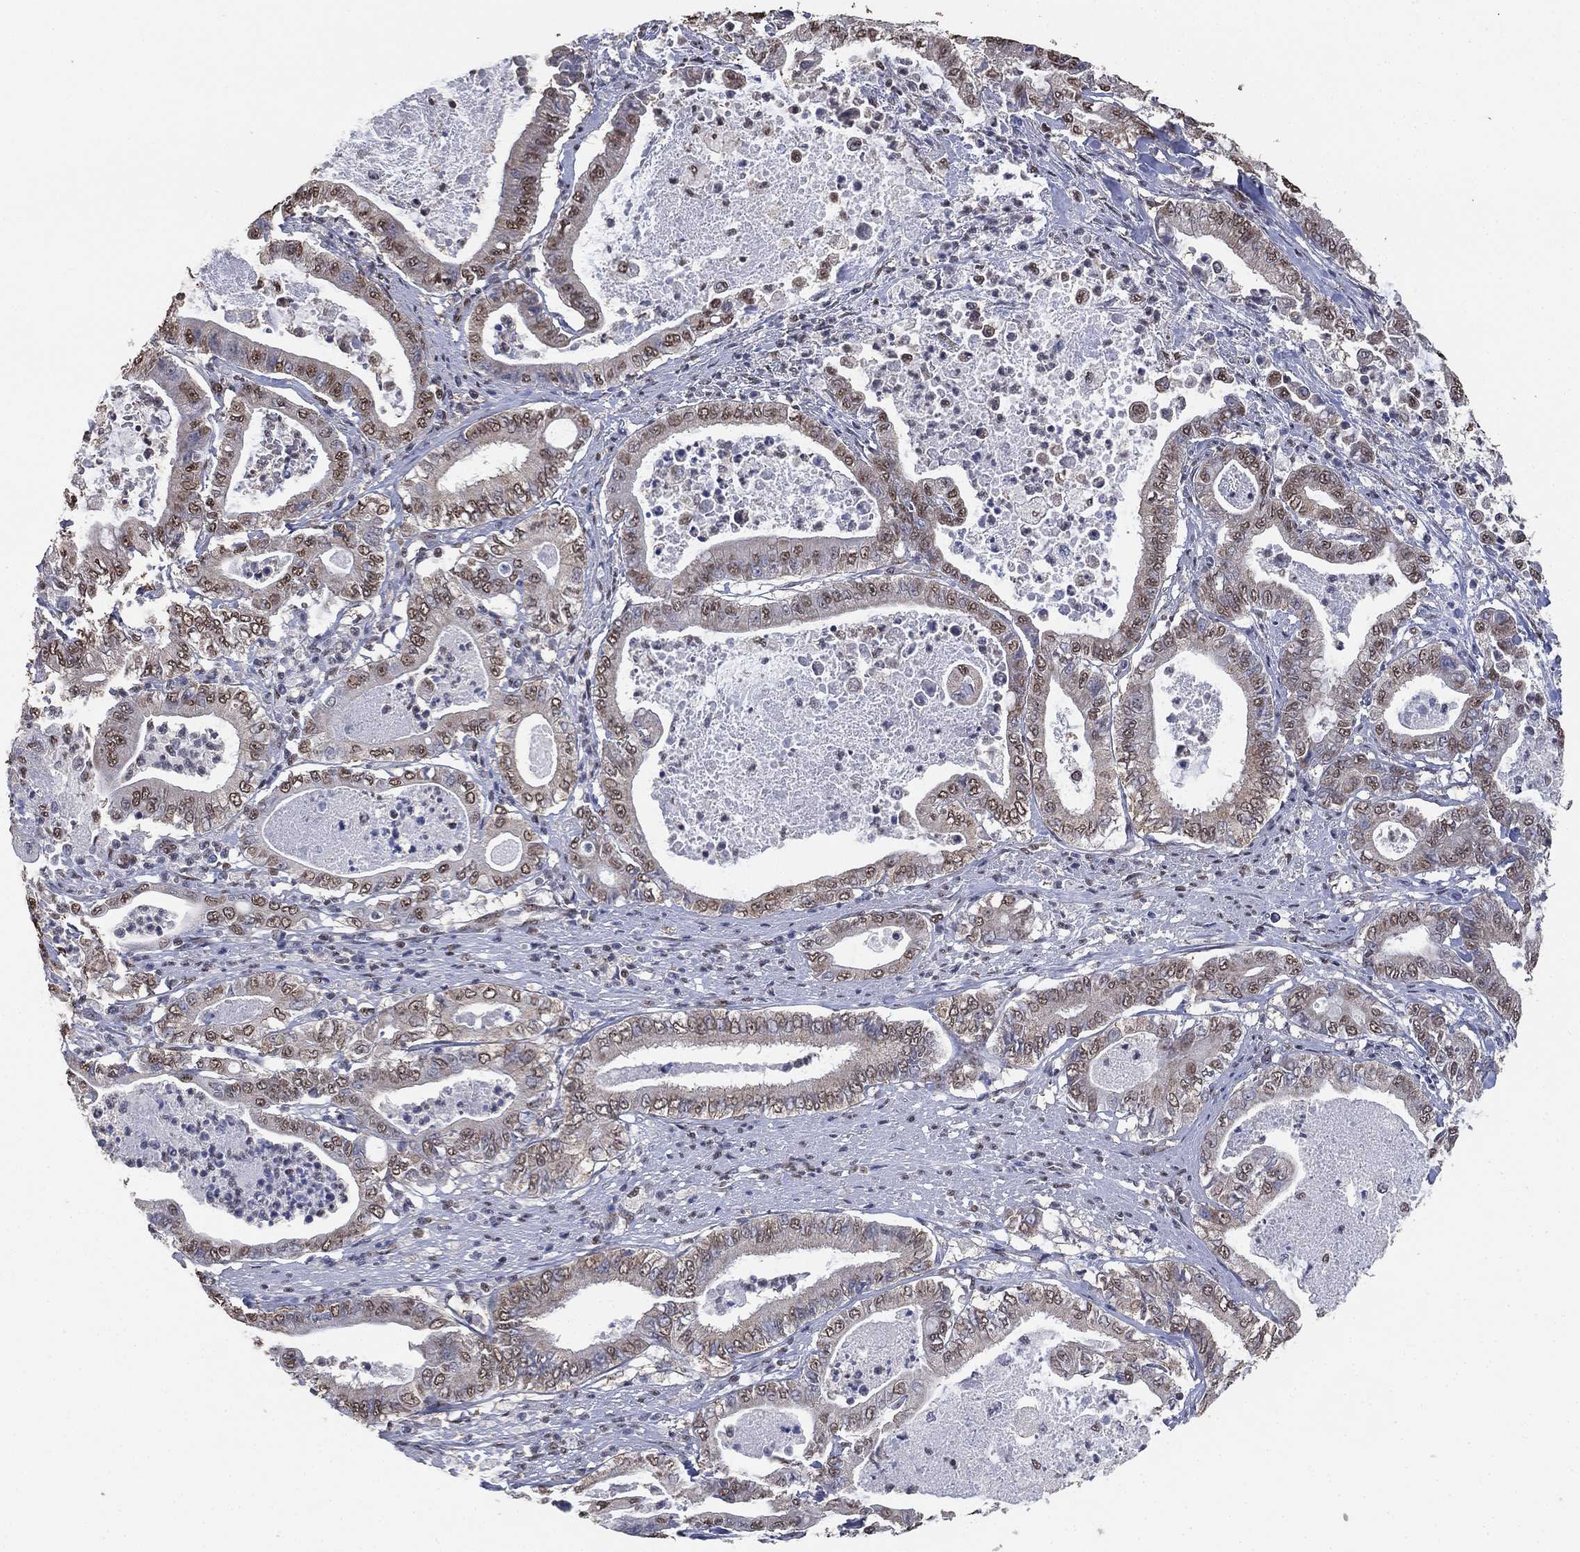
{"staining": {"intensity": "weak", "quantity": "25%-75%", "location": "nuclear"}, "tissue": "pancreatic cancer", "cell_type": "Tumor cells", "image_type": "cancer", "snomed": [{"axis": "morphology", "description": "Adenocarcinoma, NOS"}, {"axis": "topography", "description": "Pancreas"}], "caption": "IHC (DAB) staining of human adenocarcinoma (pancreatic) shows weak nuclear protein expression in approximately 25%-75% of tumor cells.", "gene": "ALDH7A1", "patient": {"sex": "male", "age": 71}}